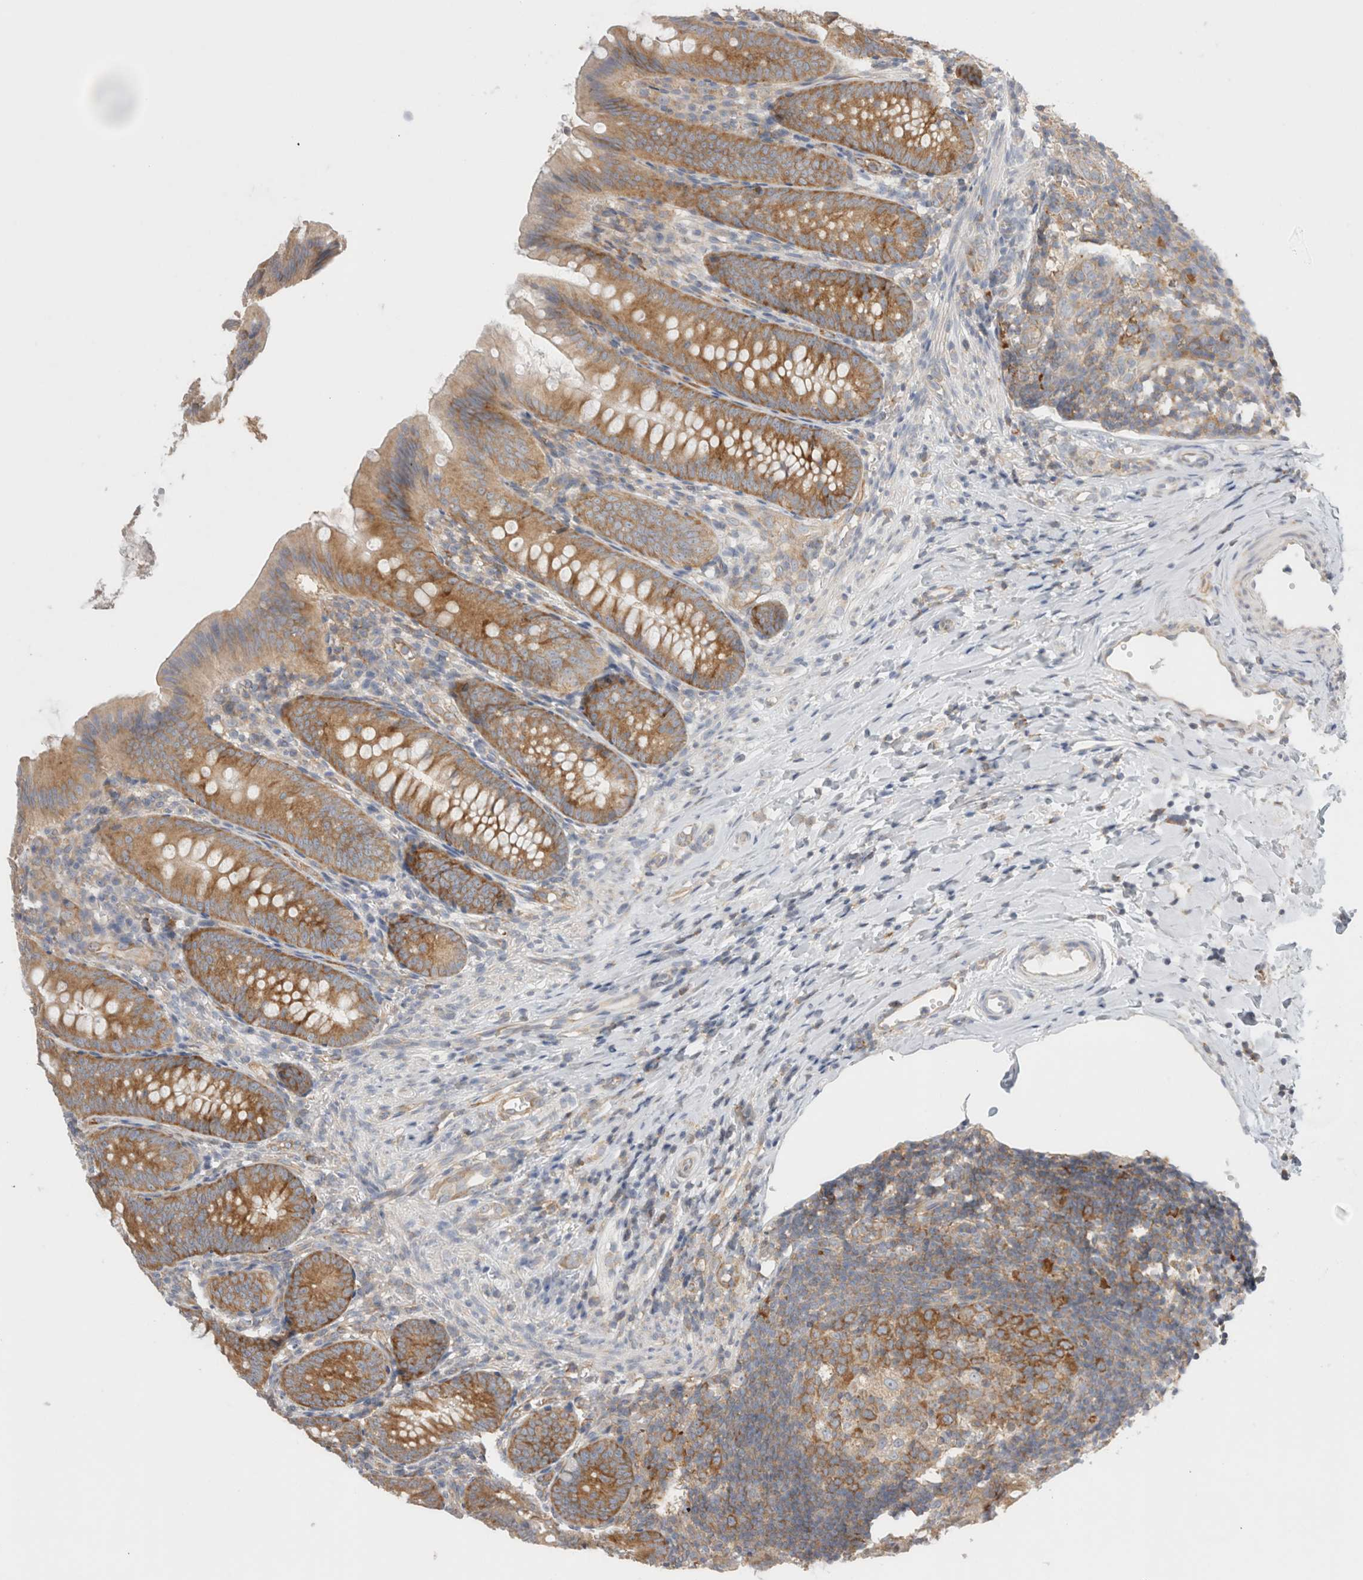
{"staining": {"intensity": "moderate", "quantity": ">75%", "location": "cytoplasmic/membranous"}, "tissue": "appendix", "cell_type": "Glandular cells", "image_type": "normal", "snomed": [{"axis": "morphology", "description": "Normal tissue, NOS"}, {"axis": "topography", "description": "Appendix"}], "caption": "Brown immunohistochemical staining in normal appendix displays moderate cytoplasmic/membranous staining in approximately >75% of glandular cells. Using DAB (brown) and hematoxylin (blue) stains, captured at high magnification using brightfield microscopy.", "gene": "ZNF23", "patient": {"sex": "male", "age": 1}}